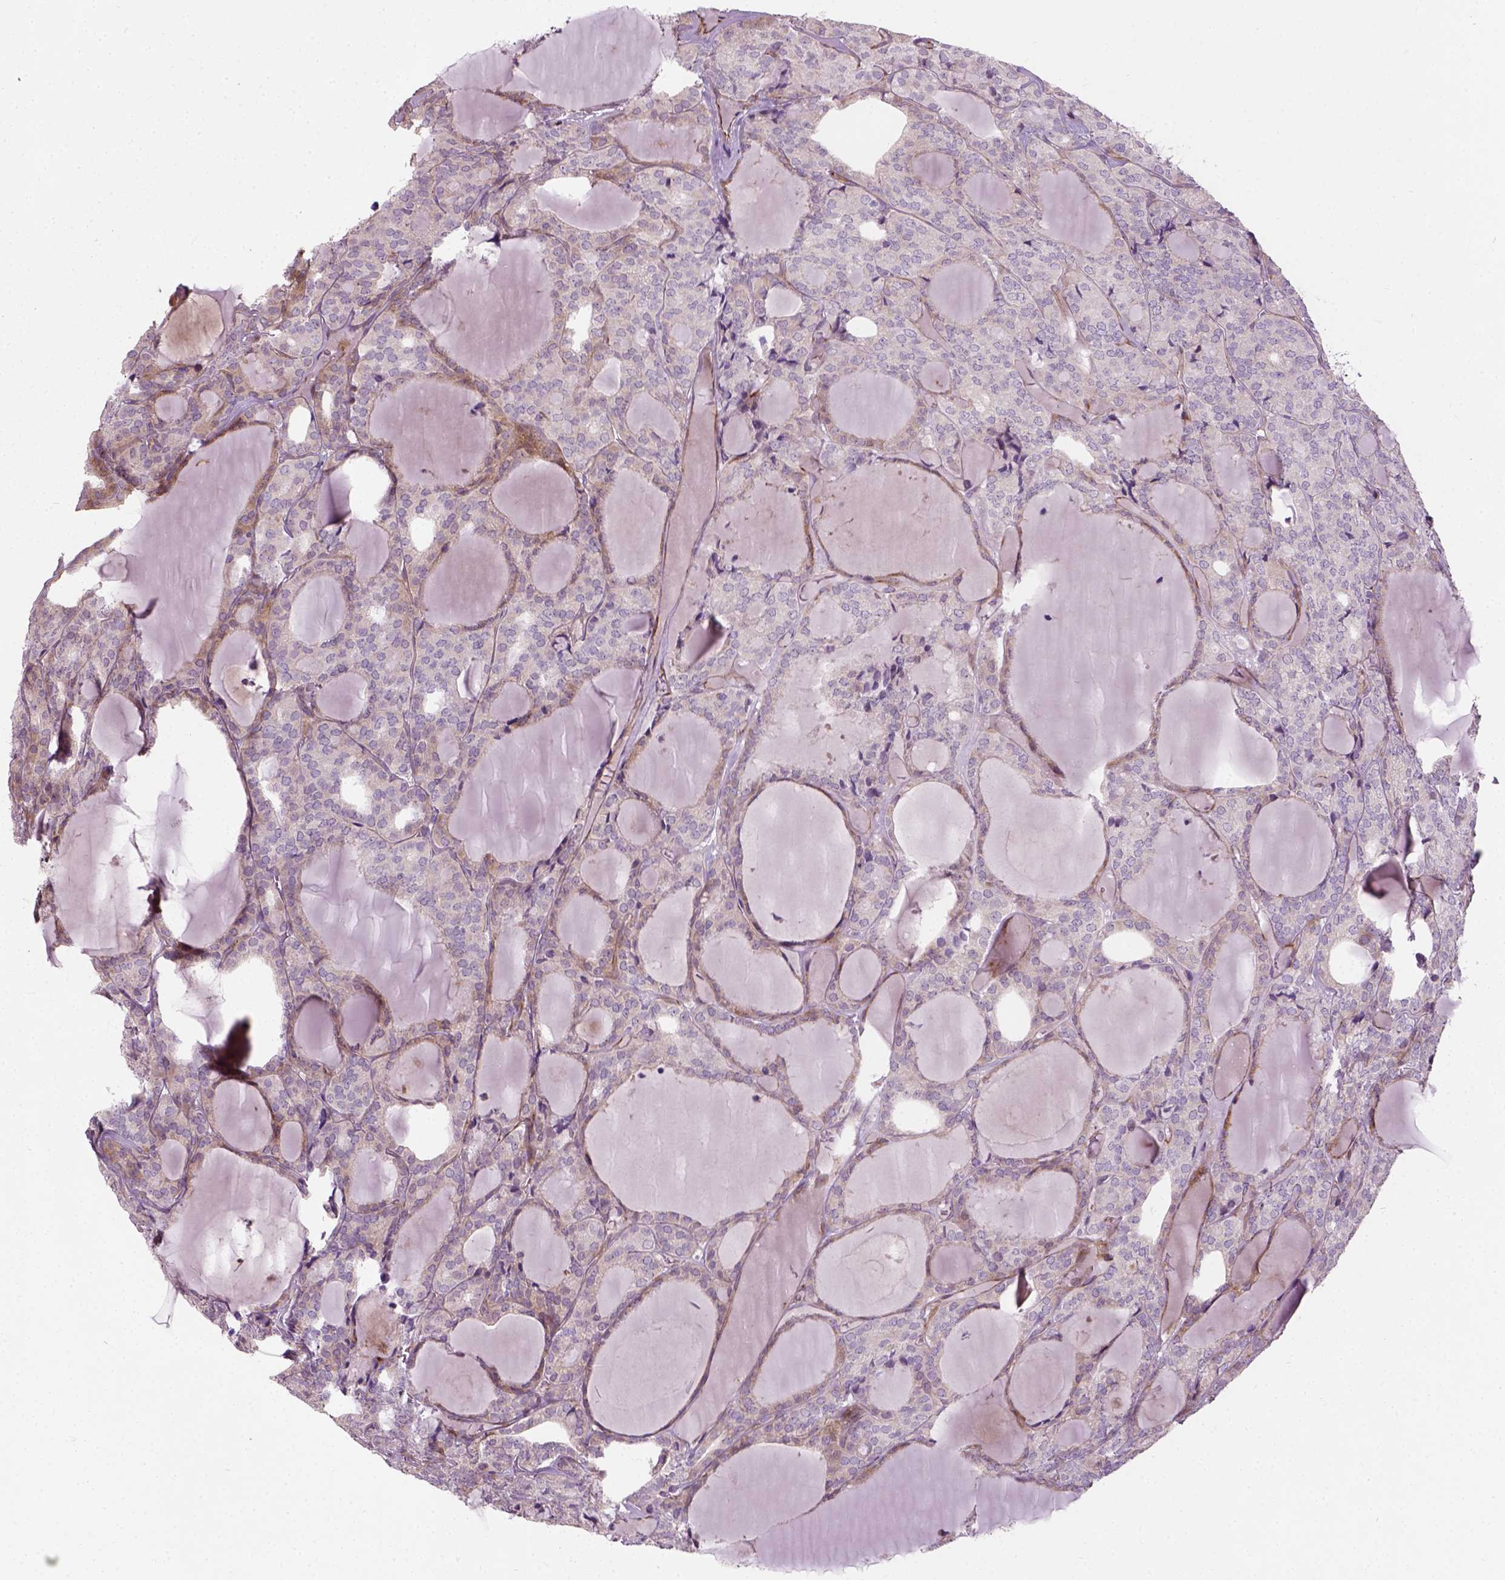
{"staining": {"intensity": "weak", "quantity": "<25%", "location": "cytoplasmic/membranous"}, "tissue": "thyroid cancer", "cell_type": "Tumor cells", "image_type": "cancer", "snomed": [{"axis": "morphology", "description": "Follicular adenoma carcinoma, NOS"}, {"axis": "topography", "description": "Thyroid gland"}], "caption": "Tumor cells are negative for brown protein staining in follicular adenoma carcinoma (thyroid). Nuclei are stained in blue.", "gene": "PKP3", "patient": {"sex": "male", "age": 74}}